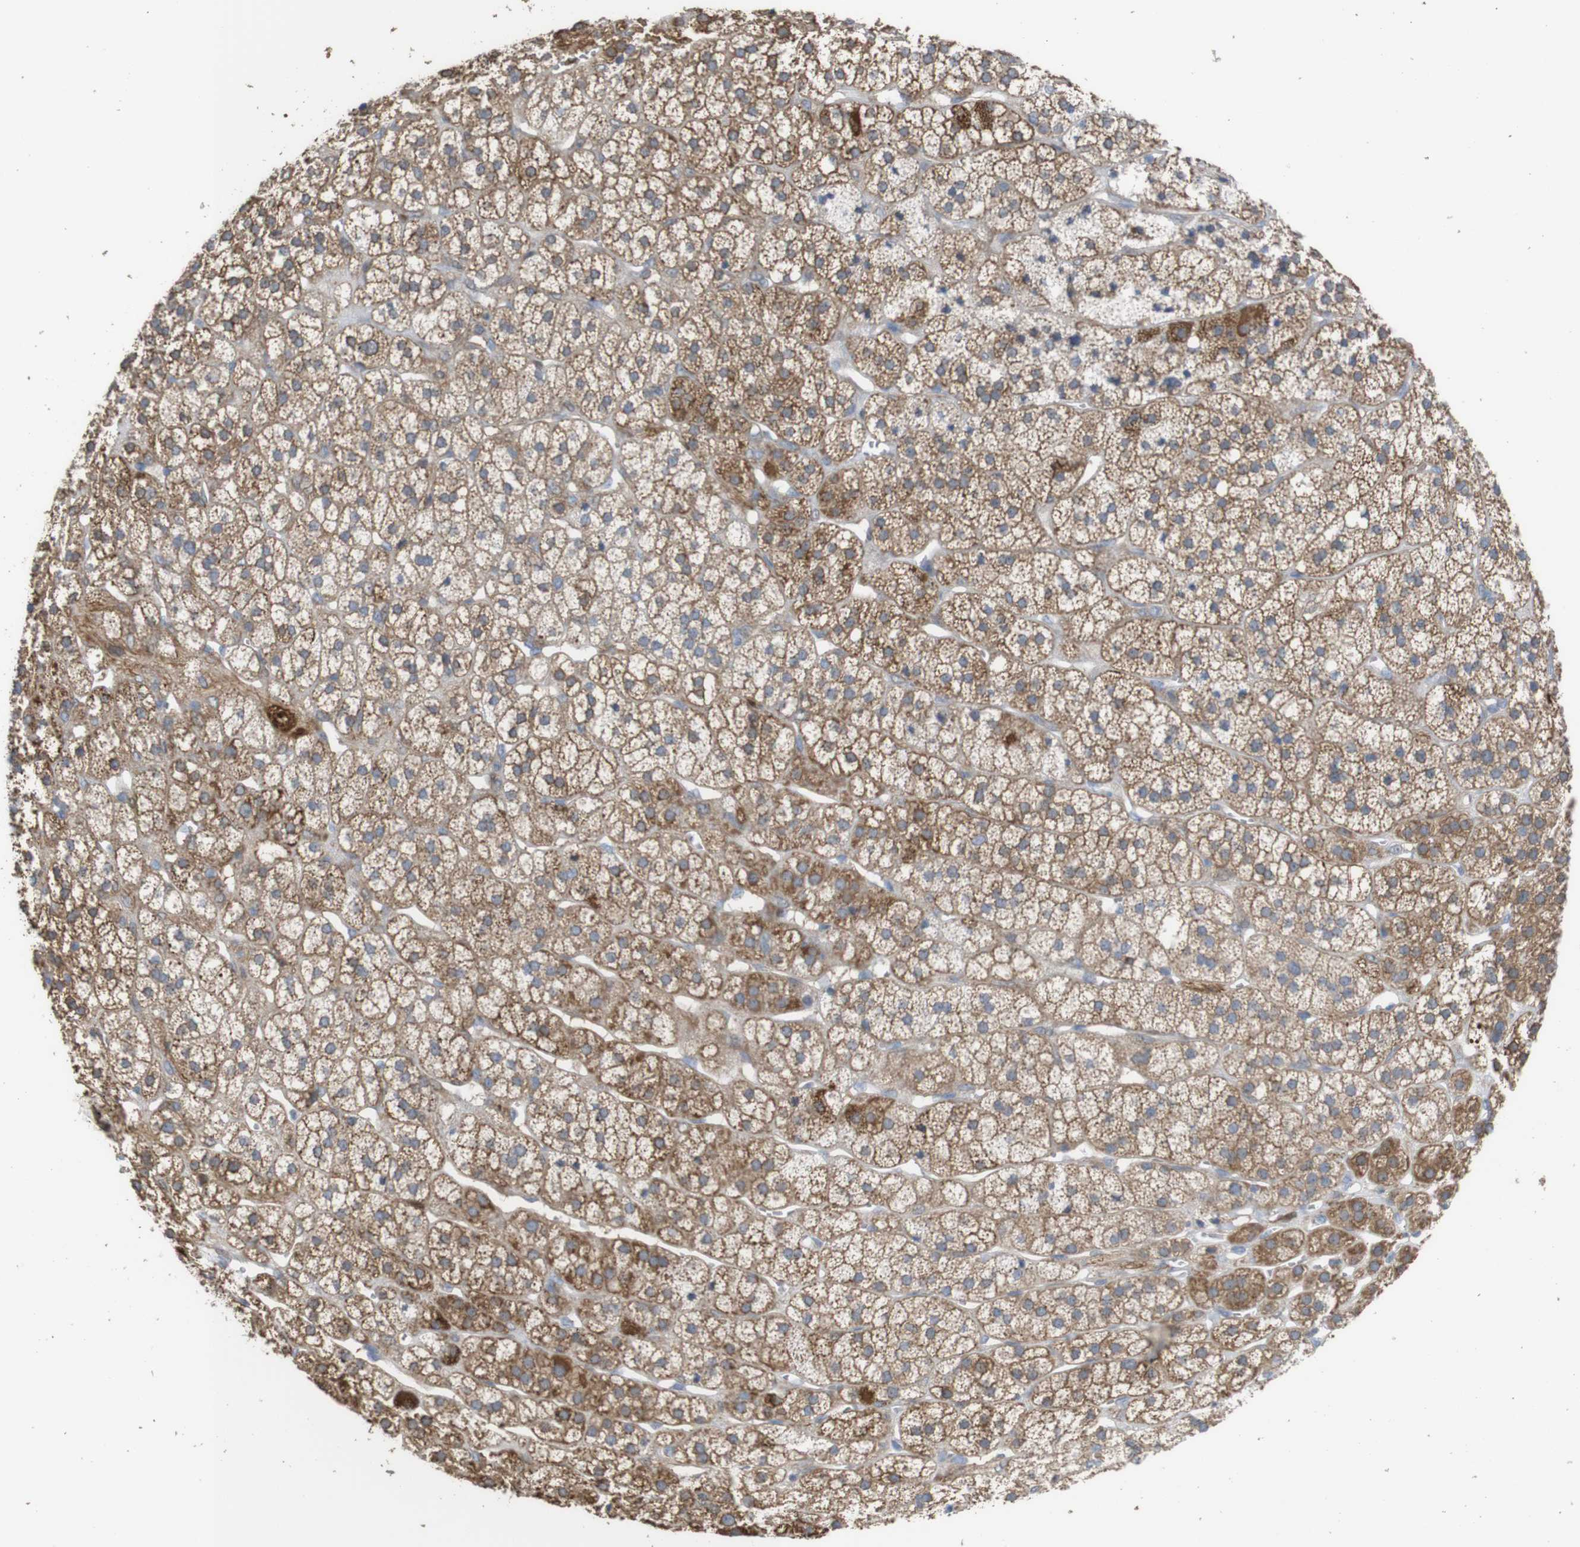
{"staining": {"intensity": "strong", "quantity": "25%-75%", "location": "cytoplasmic/membranous"}, "tissue": "adrenal gland", "cell_type": "Glandular cells", "image_type": "normal", "snomed": [{"axis": "morphology", "description": "Normal tissue, NOS"}, {"axis": "topography", "description": "Adrenal gland"}], "caption": "A brown stain highlights strong cytoplasmic/membranous staining of a protein in glandular cells of unremarkable adrenal gland.", "gene": "PTPRR", "patient": {"sex": "male", "age": 56}}